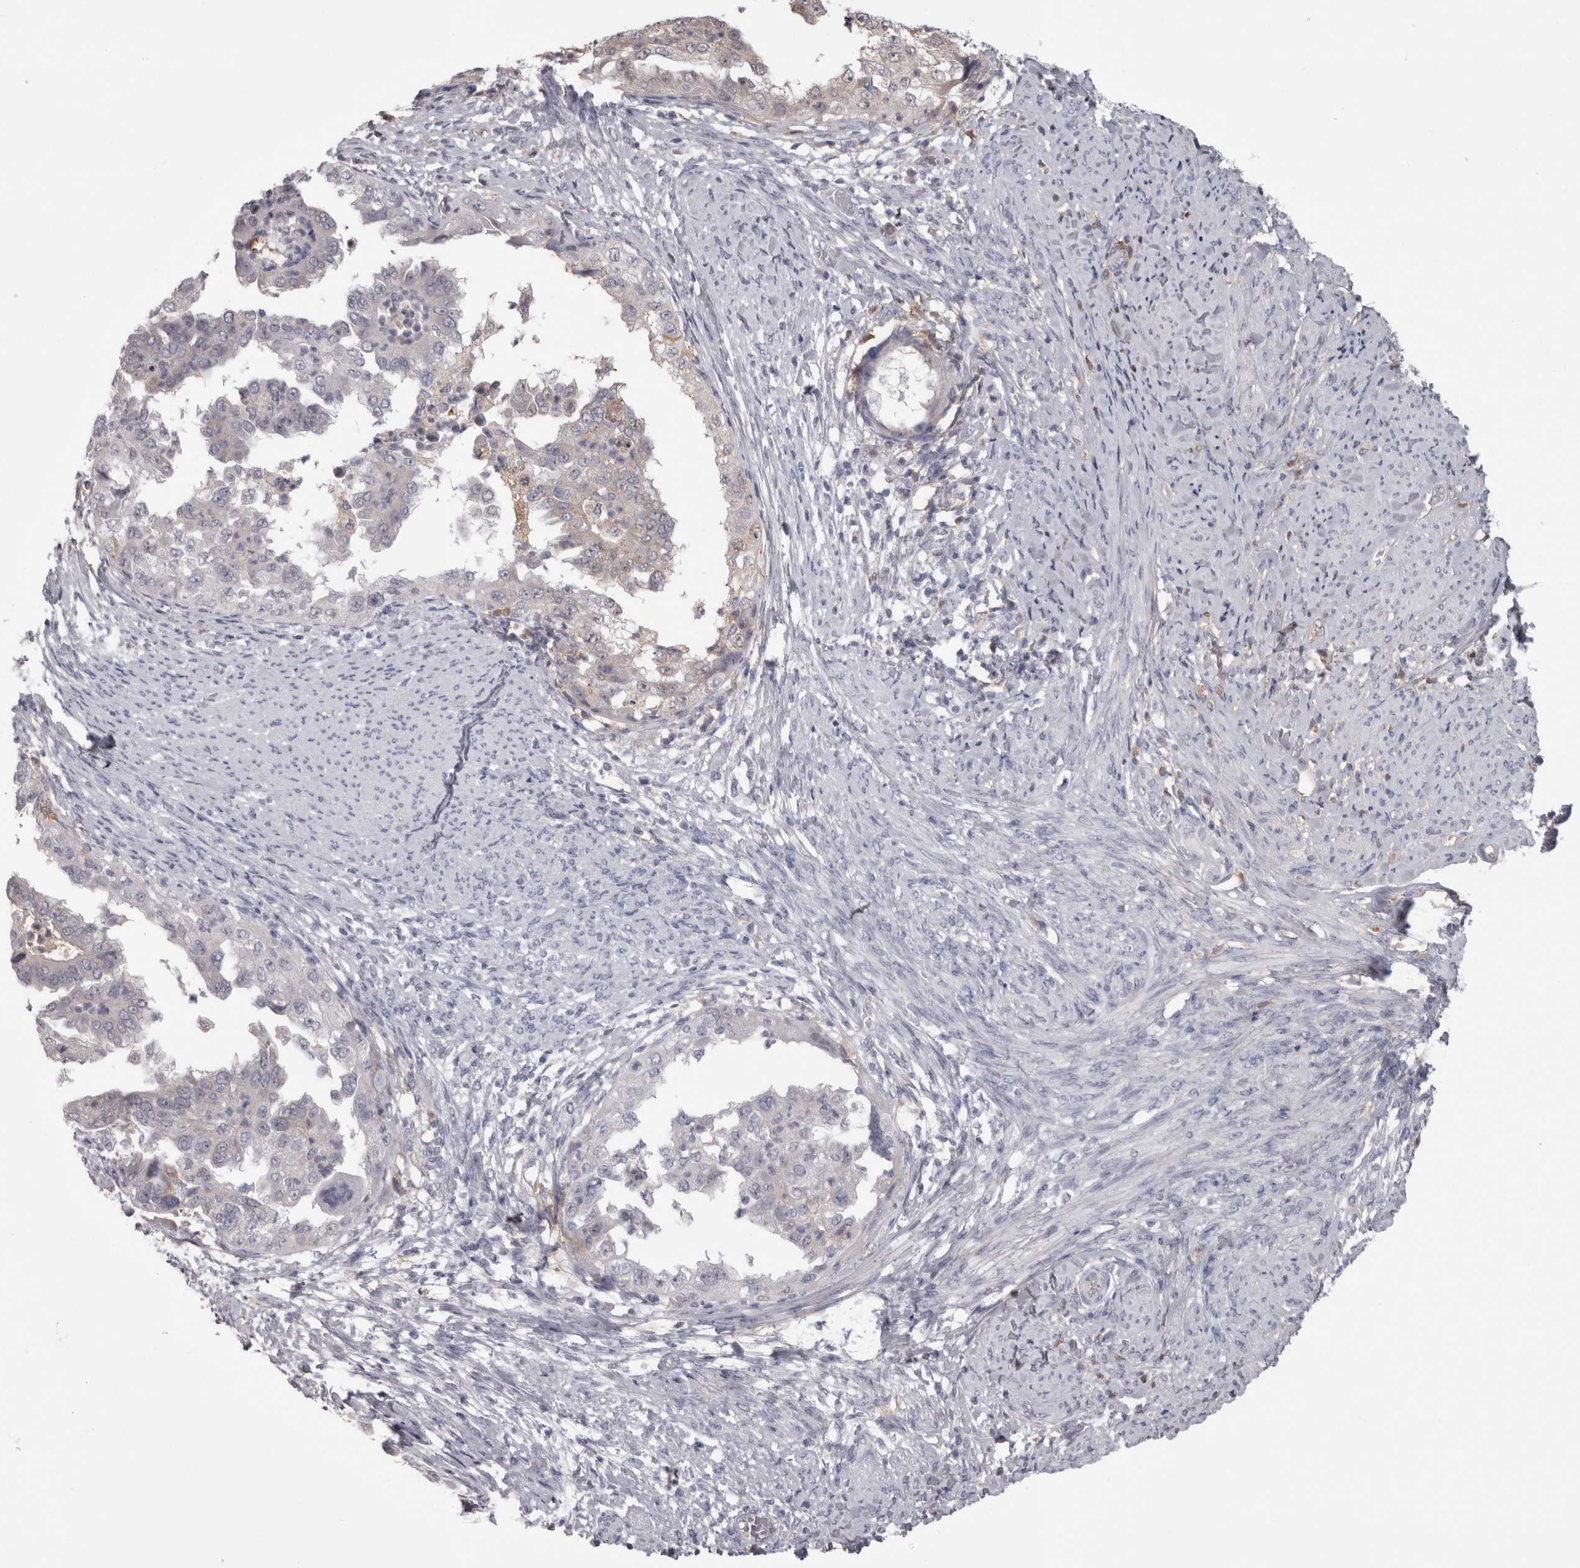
{"staining": {"intensity": "negative", "quantity": "none", "location": "none"}, "tissue": "endometrial cancer", "cell_type": "Tumor cells", "image_type": "cancer", "snomed": [{"axis": "morphology", "description": "Adenocarcinoma, NOS"}, {"axis": "topography", "description": "Endometrium"}], "caption": "An immunohistochemistry (IHC) histopathology image of adenocarcinoma (endometrial) is shown. There is no staining in tumor cells of adenocarcinoma (endometrial).", "gene": "SAA4", "patient": {"sex": "female", "age": 85}}